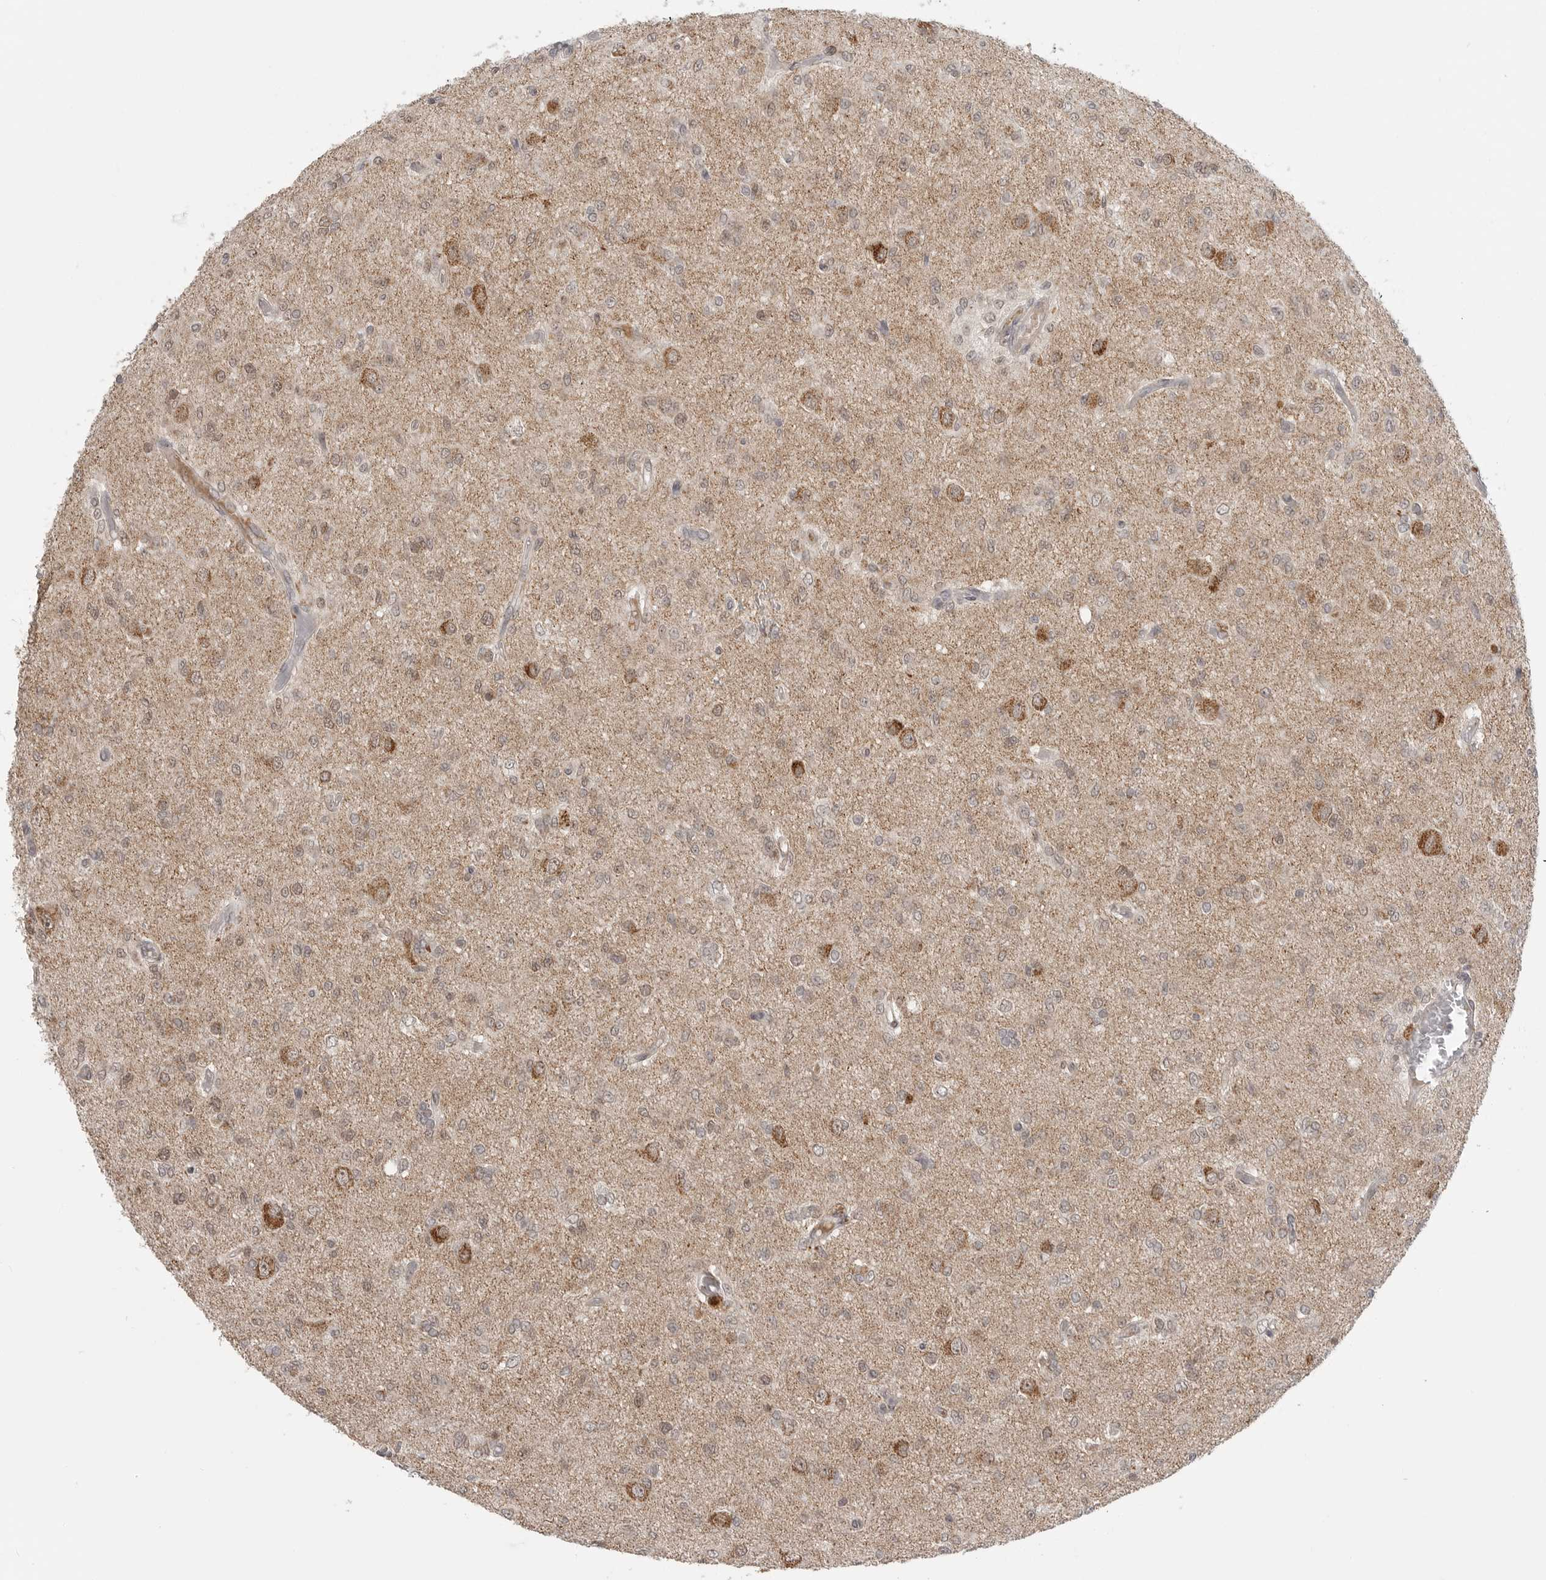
{"staining": {"intensity": "moderate", "quantity": "<25%", "location": "cytoplasmic/membranous"}, "tissue": "glioma", "cell_type": "Tumor cells", "image_type": "cancer", "snomed": [{"axis": "morphology", "description": "Glioma, malignant, High grade"}, {"axis": "topography", "description": "Brain"}], "caption": "A low amount of moderate cytoplasmic/membranous expression is seen in approximately <25% of tumor cells in glioma tissue.", "gene": "KALRN", "patient": {"sex": "female", "age": 59}}